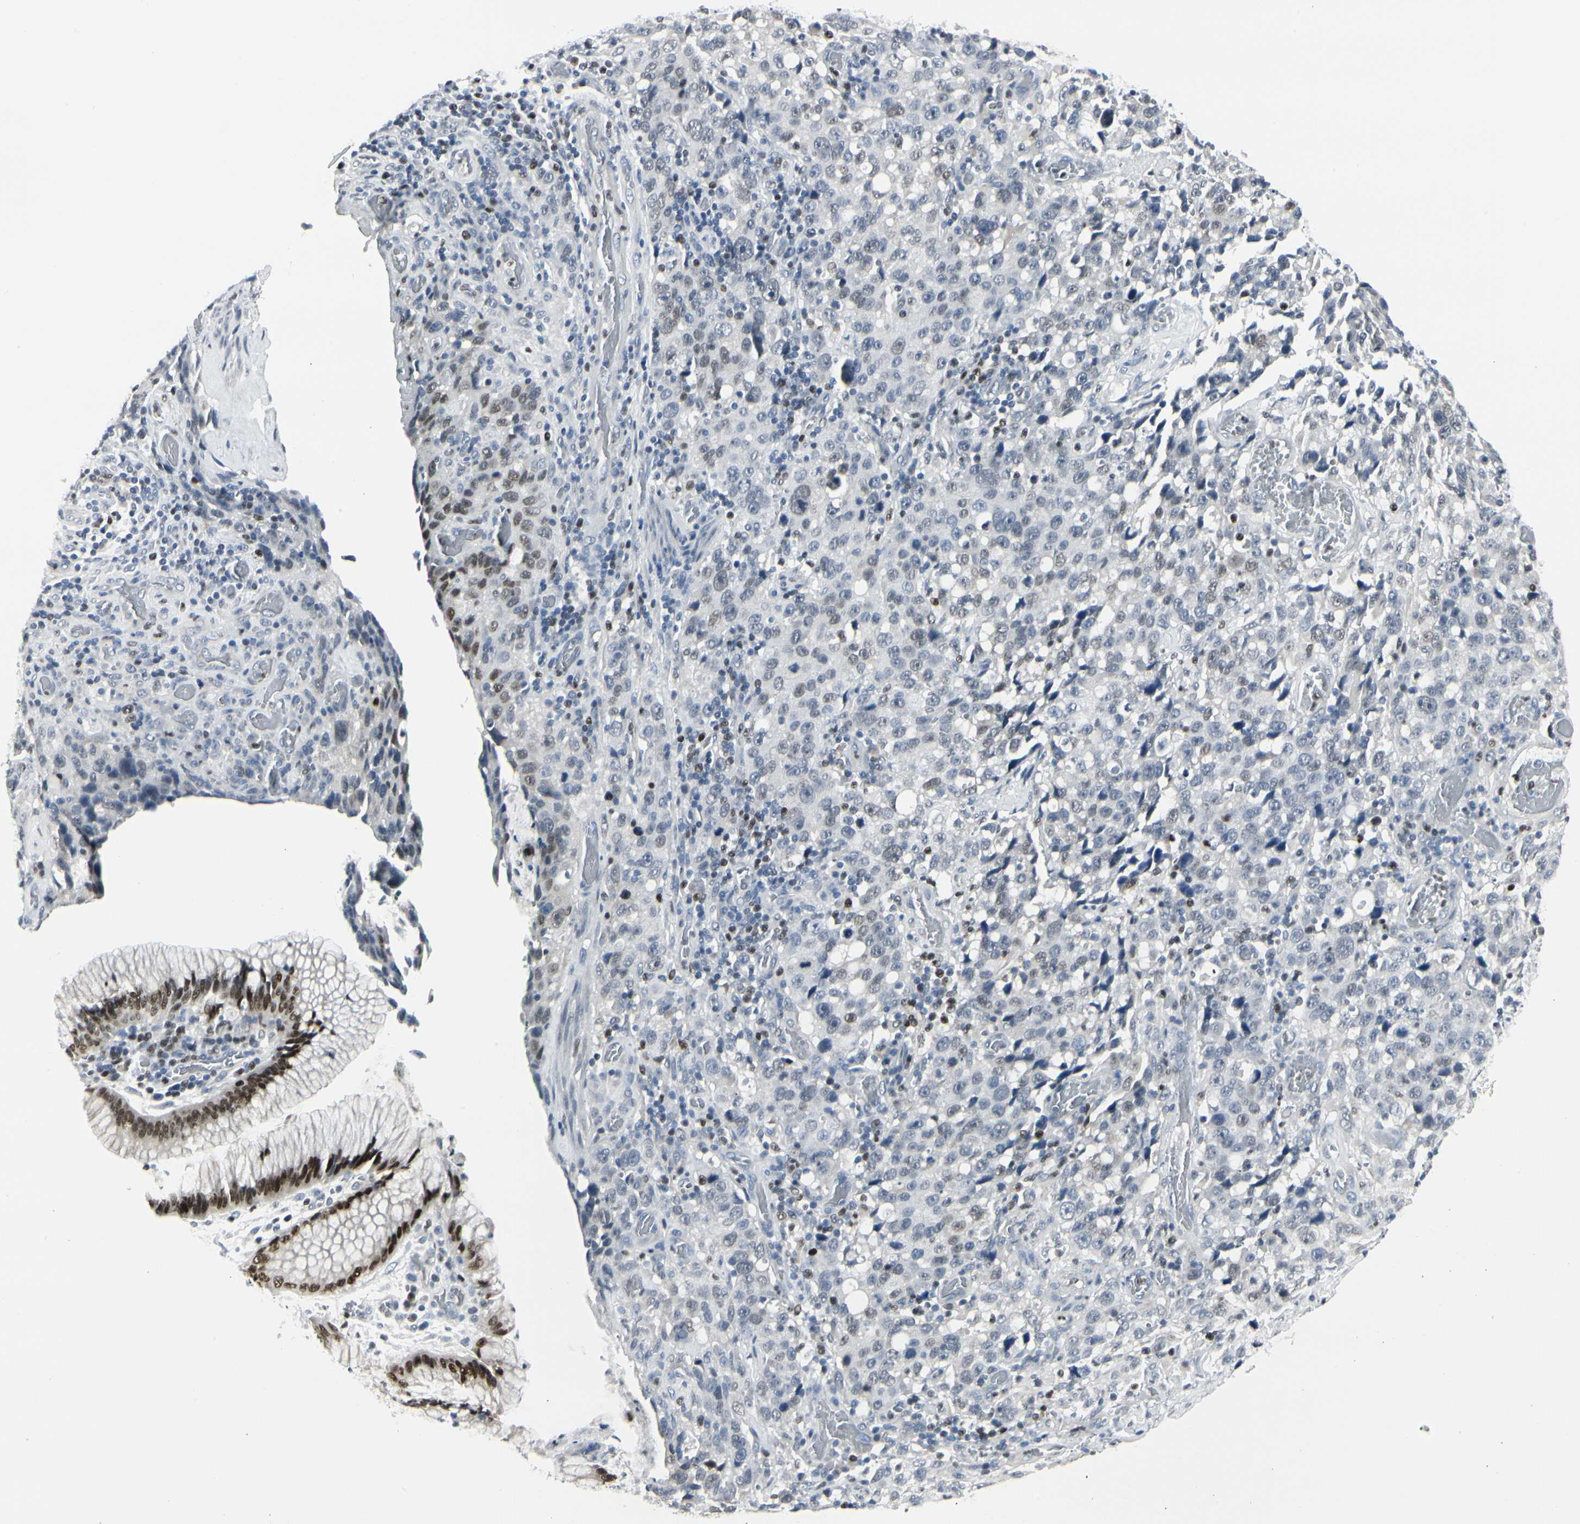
{"staining": {"intensity": "strong", "quantity": "<25%", "location": "nuclear"}, "tissue": "stomach cancer", "cell_type": "Tumor cells", "image_type": "cancer", "snomed": [{"axis": "morphology", "description": "Normal tissue, NOS"}, {"axis": "morphology", "description": "Adenocarcinoma, NOS"}, {"axis": "topography", "description": "Stomach"}], "caption": "IHC micrograph of human adenocarcinoma (stomach) stained for a protein (brown), which displays medium levels of strong nuclear staining in approximately <25% of tumor cells.", "gene": "ZBTB7B", "patient": {"sex": "male", "age": 48}}